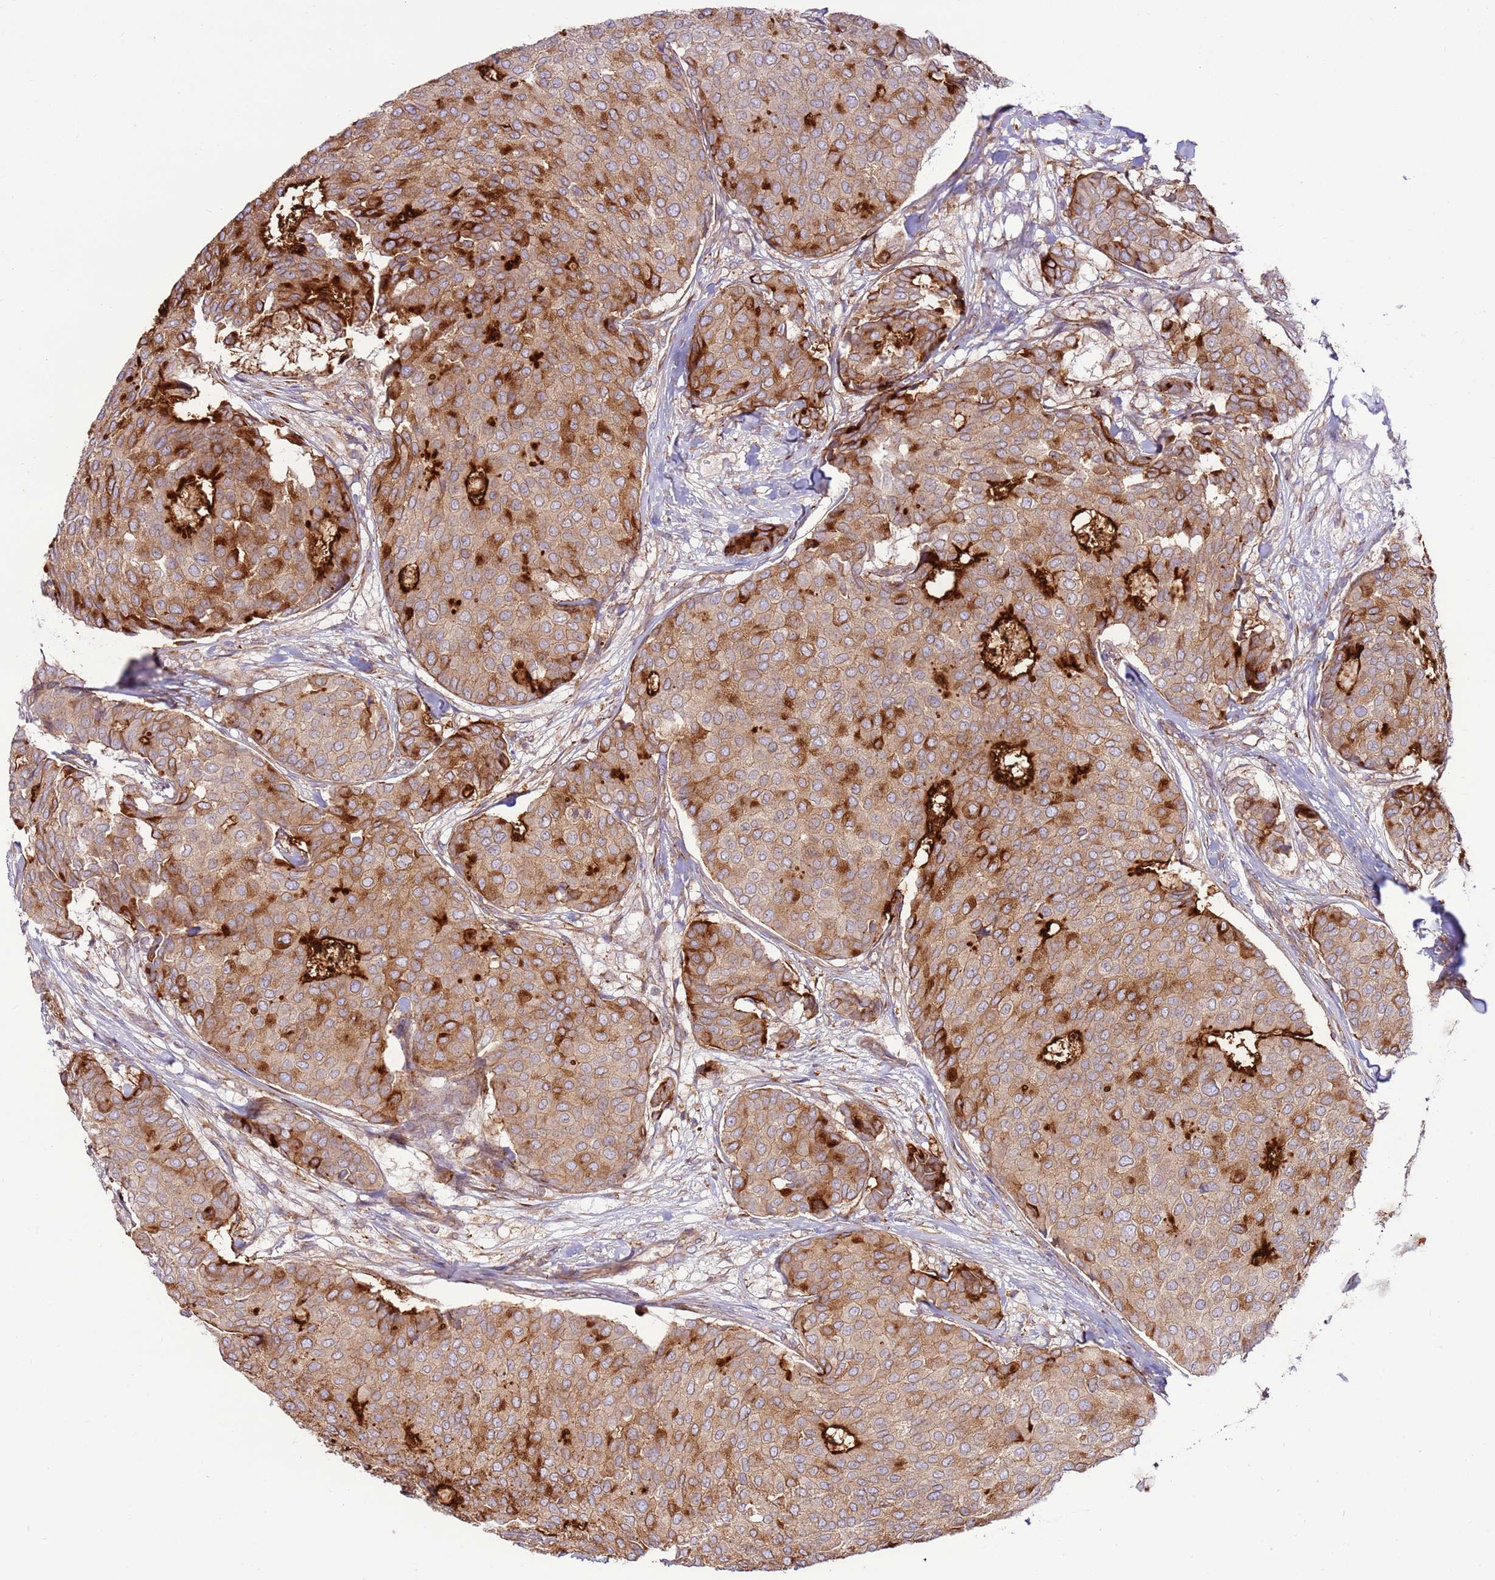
{"staining": {"intensity": "strong", "quantity": ">75%", "location": "cytoplasmic/membranous"}, "tissue": "breast cancer", "cell_type": "Tumor cells", "image_type": "cancer", "snomed": [{"axis": "morphology", "description": "Duct carcinoma"}, {"axis": "topography", "description": "Breast"}], "caption": "Immunohistochemistry (IHC) image of neoplastic tissue: breast cancer stained using immunohistochemistry (IHC) demonstrates high levels of strong protein expression localized specifically in the cytoplasmic/membranous of tumor cells, appearing as a cytoplasmic/membranous brown color.", "gene": "DDX19B", "patient": {"sex": "female", "age": 75}}